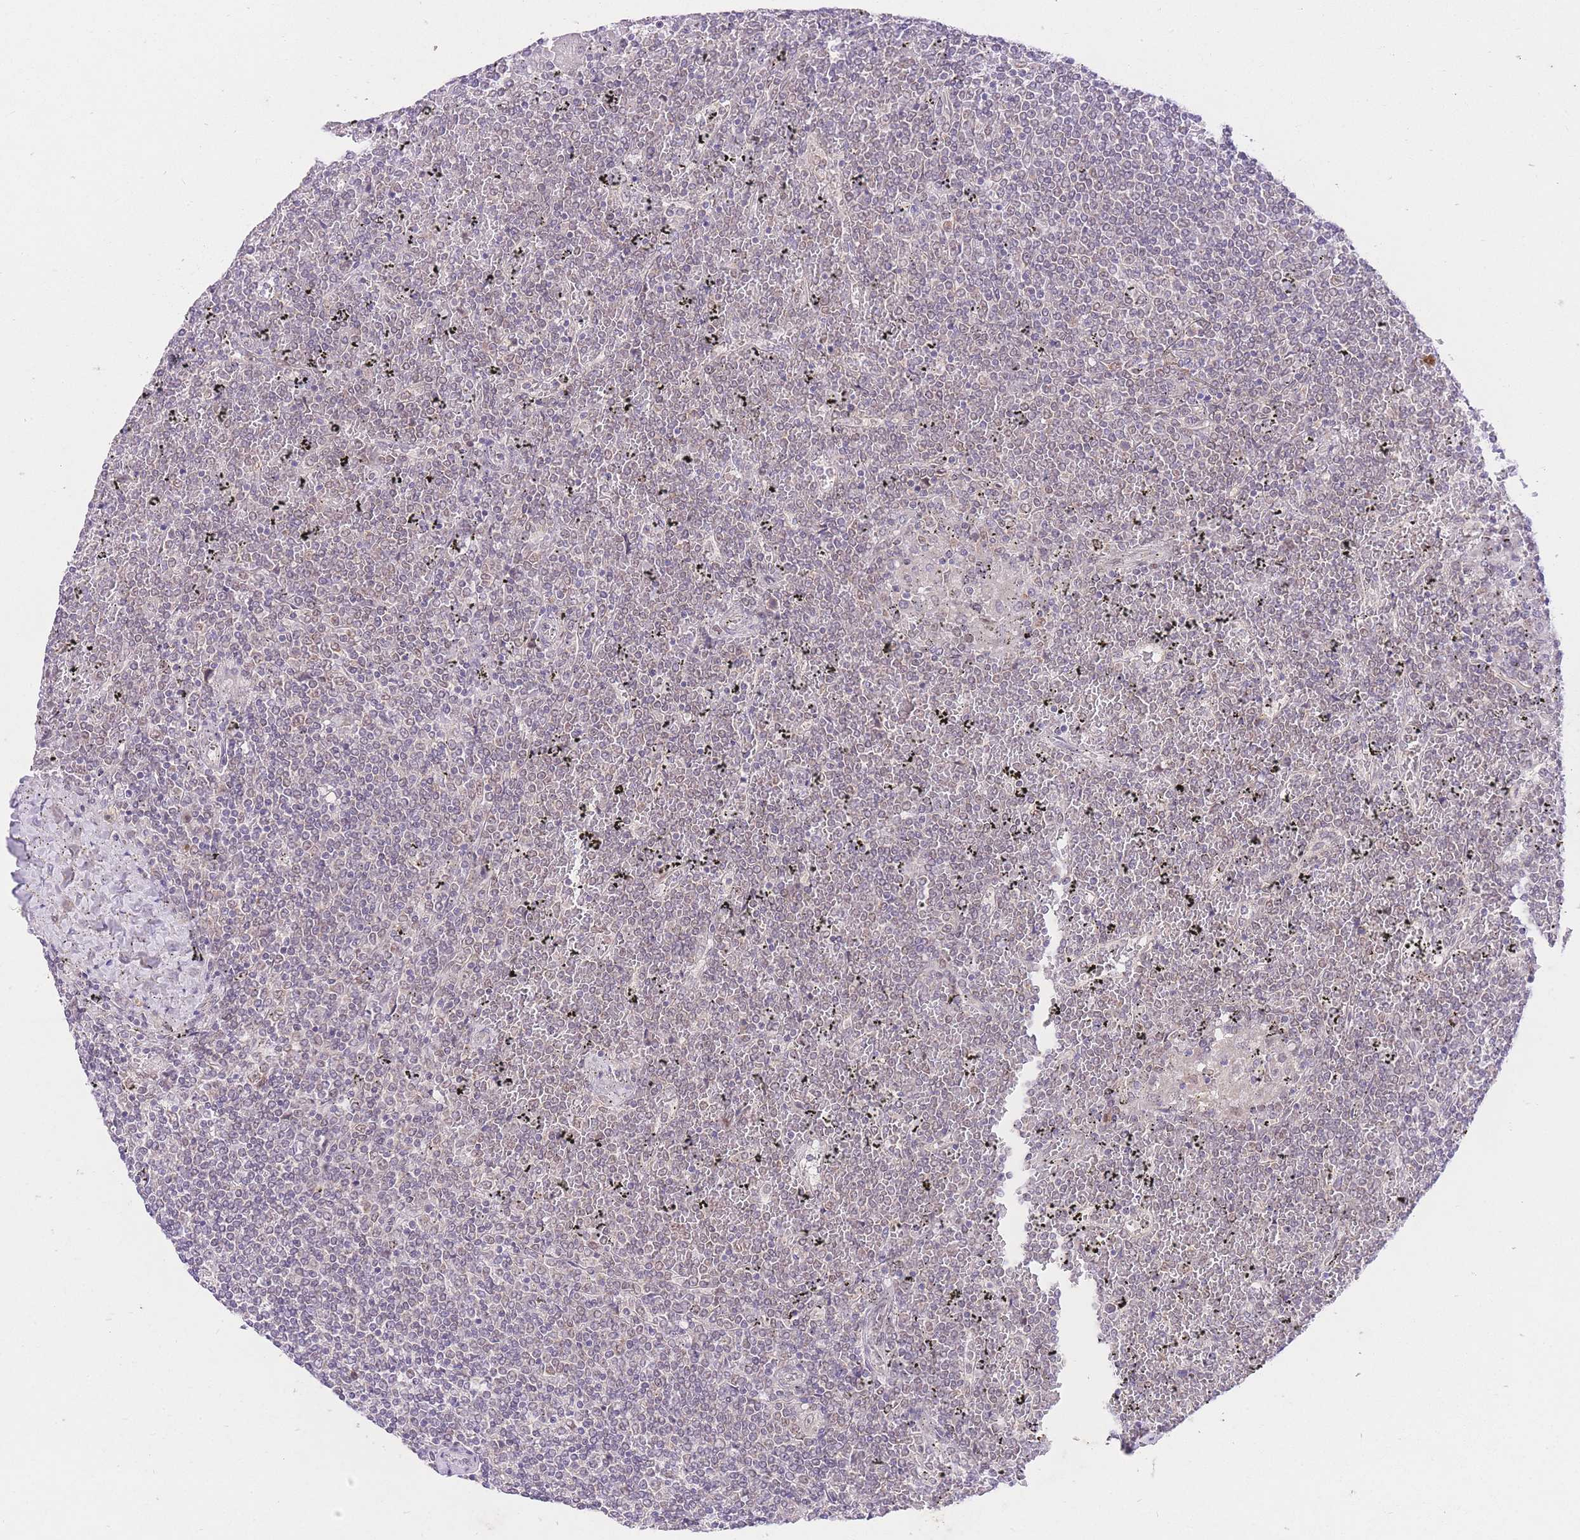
{"staining": {"intensity": "weak", "quantity": ">75%", "location": "nuclear"}, "tissue": "lymphoma", "cell_type": "Tumor cells", "image_type": "cancer", "snomed": [{"axis": "morphology", "description": "Malignant lymphoma, non-Hodgkin's type, Low grade"}, {"axis": "topography", "description": "Spleen"}], "caption": "A brown stain shows weak nuclear positivity of a protein in lymphoma tumor cells.", "gene": "UBXN7", "patient": {"sex": "female", "age": 19}}